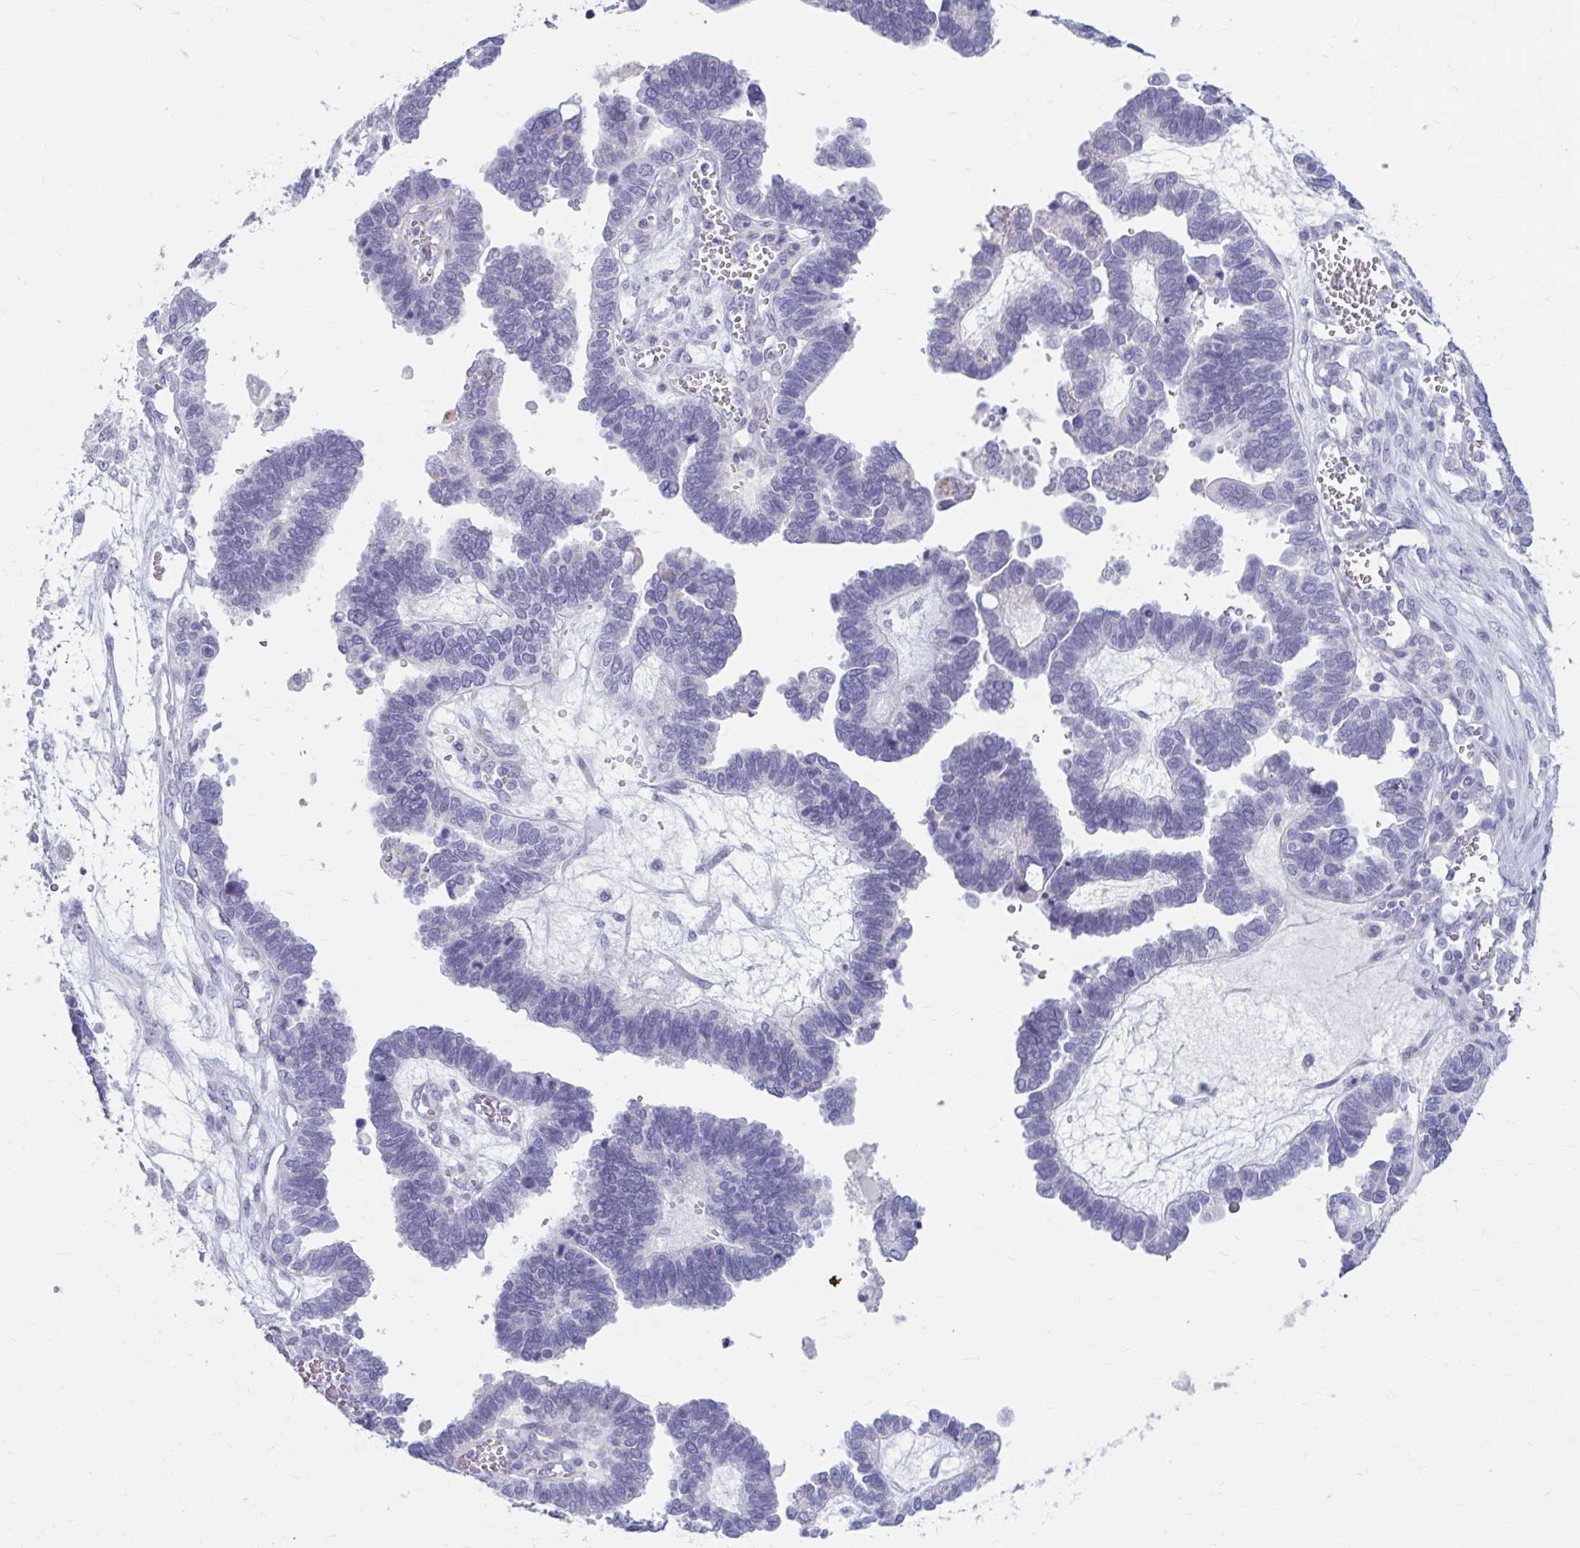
{"staining": {"intensity": "negative", "quantity": "none", "location": "none"}, "tissue": "ovarian cancer", "cell_type": "Tumor cells", "image_type": "cancer", "snomed": [{"axis": "morphology", "description": "Cystadenocarcinoma, serous, NOS"}, {"axis": "topography", "description": "Ovary"}], "caption": "An immunohistochemistry micrograph of ovarian cancer is shown. There is no staining in tumor cells of ovarian cancer.", "gene": "MSMO1", "patient": {"sex": "female", "age": 51}}